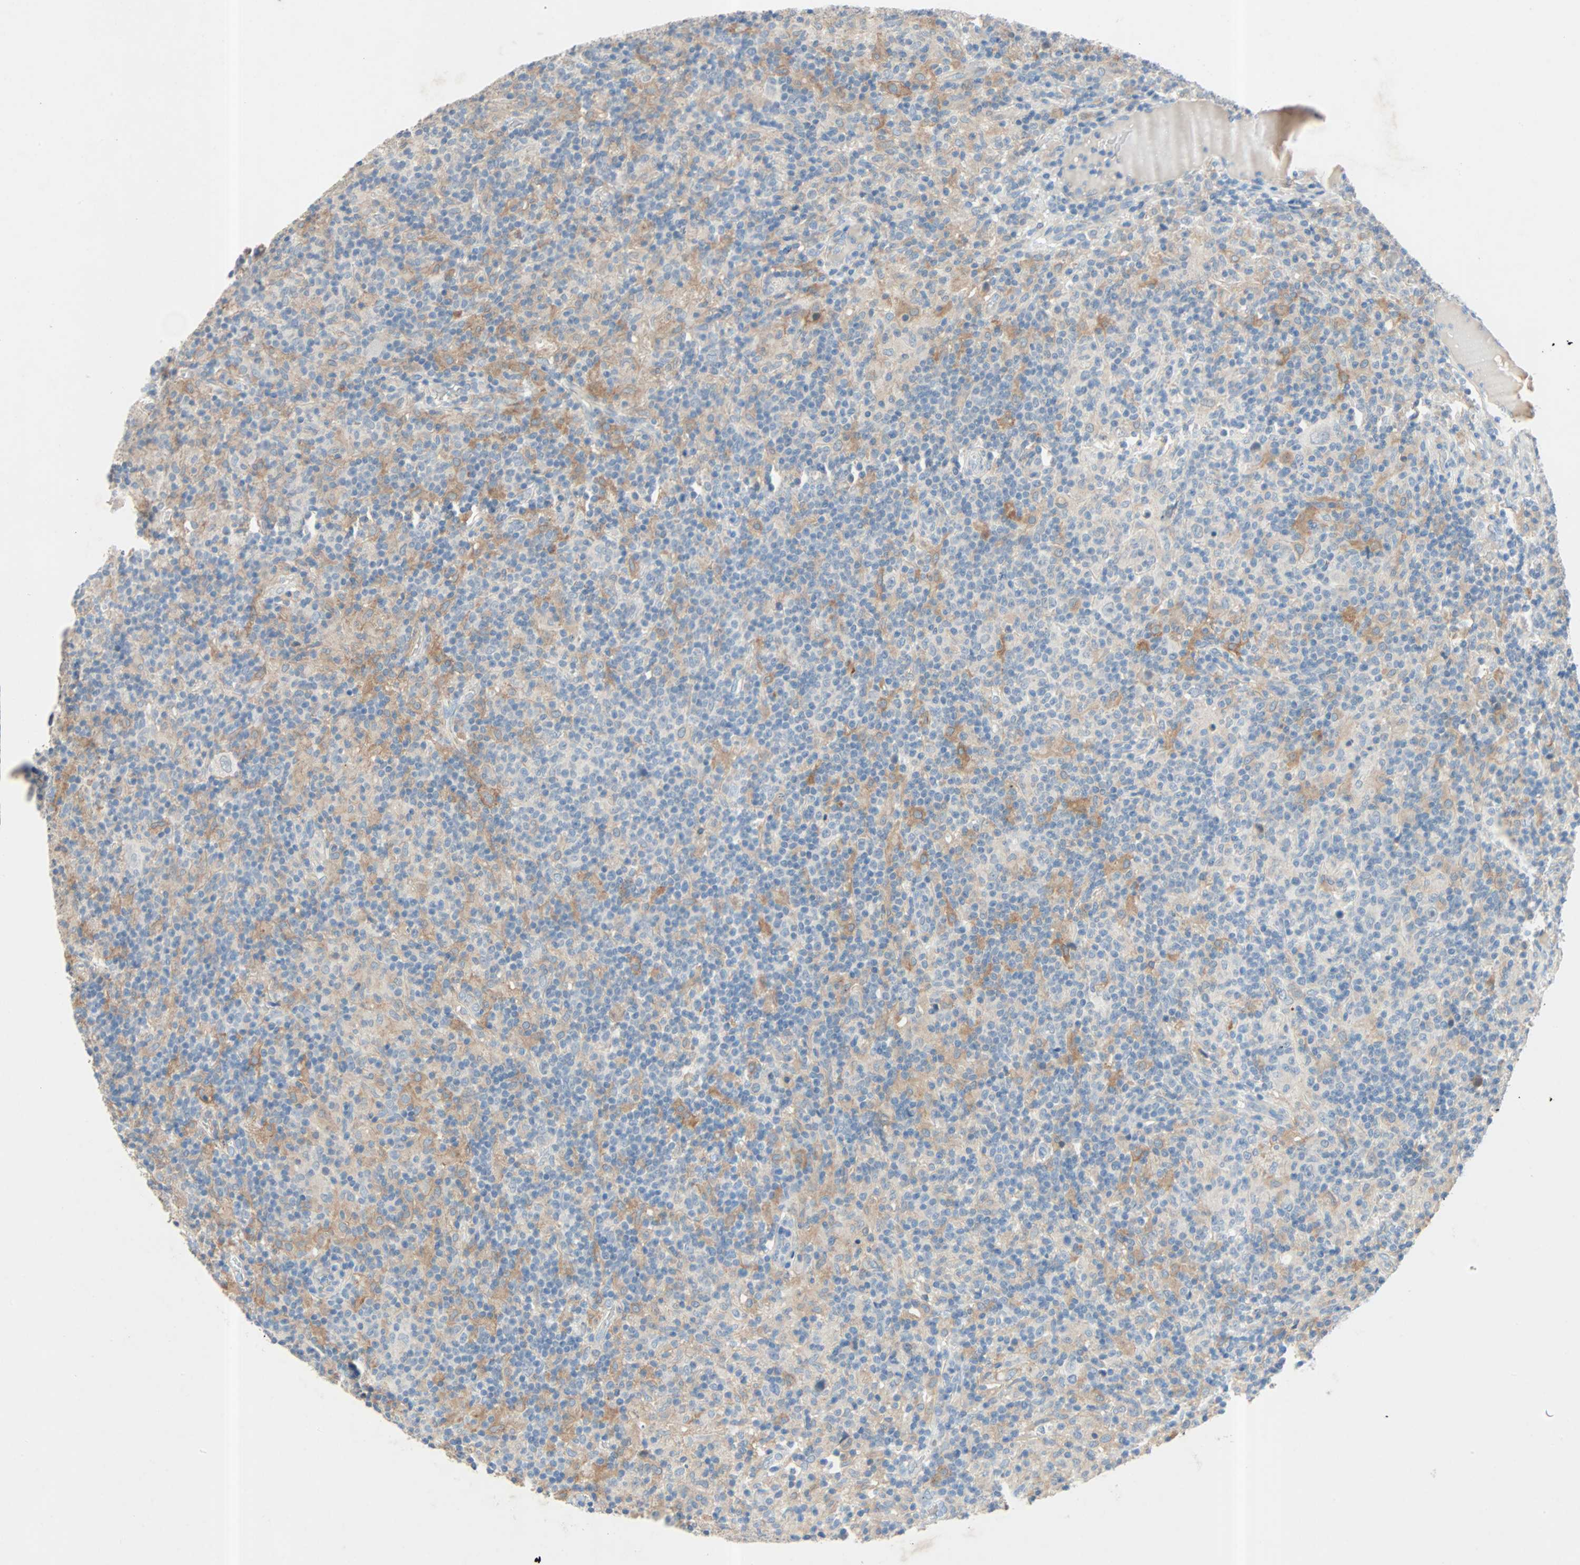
{"staining": {"intensity": "negative", "quantity": "none", "location": "none"}, "tissue": "lymphoma", "cell_type": "Tumor cells", "image_type": "cancer", "snomed": [{"axis": "morphology", "description": "Hodgkin's disease, NOS"}, {"axis": "topography", "description": "Lymph node"}], "caption": "Tumor cells are negative for brown protein staining in Hodgkin's disease. Brightfield microscopy of IHC stained with DAB (brown) and hematoxylin (blue), captured at high magnification.", "gene": "PCDHB2", "patient": {"sex": "male", "age": 70}}